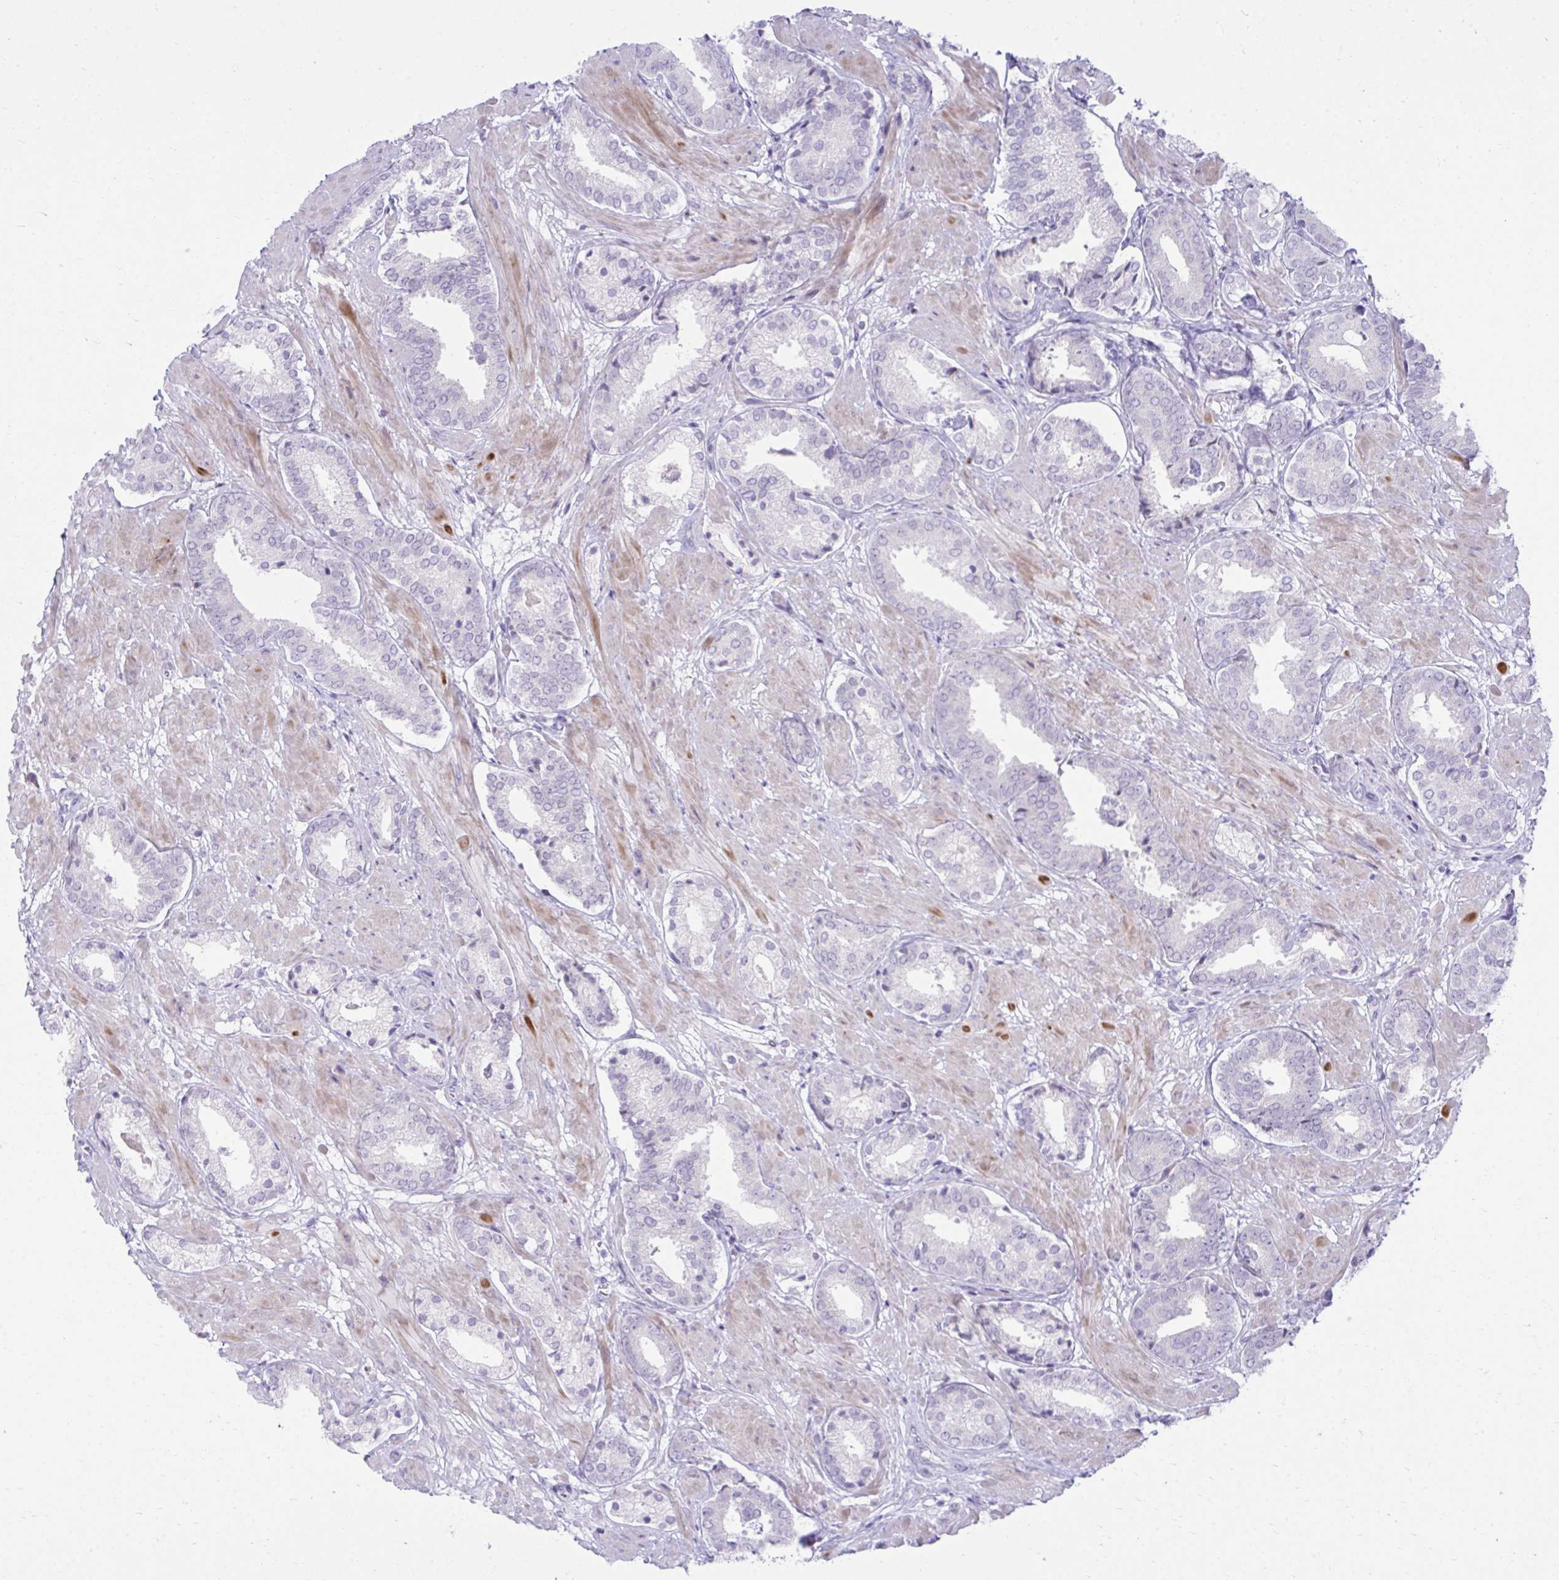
{"staining": {"intensity": "negative", "quantity": "none", "location": "none"}, "tissue": "prostate cancer", "cell_type": "Tumor cells", "image_type": "cancer", "snomed": [{"axis": "morphology", "description": "Adenocarcinoma, High grade"}, {"axis": "topography", "description": "Prostate"}], "caption": "Immunohistochemistry (IHC) micrograph of neoplastic tissue: prostate cancer stained with DAB shows no significant protein positivity in tumor cells. (Immunohistochemistry, brightfield microscopy, high magnification).", "gene": "OR7A5", "patient": {"sex": "male", "age": 56}}